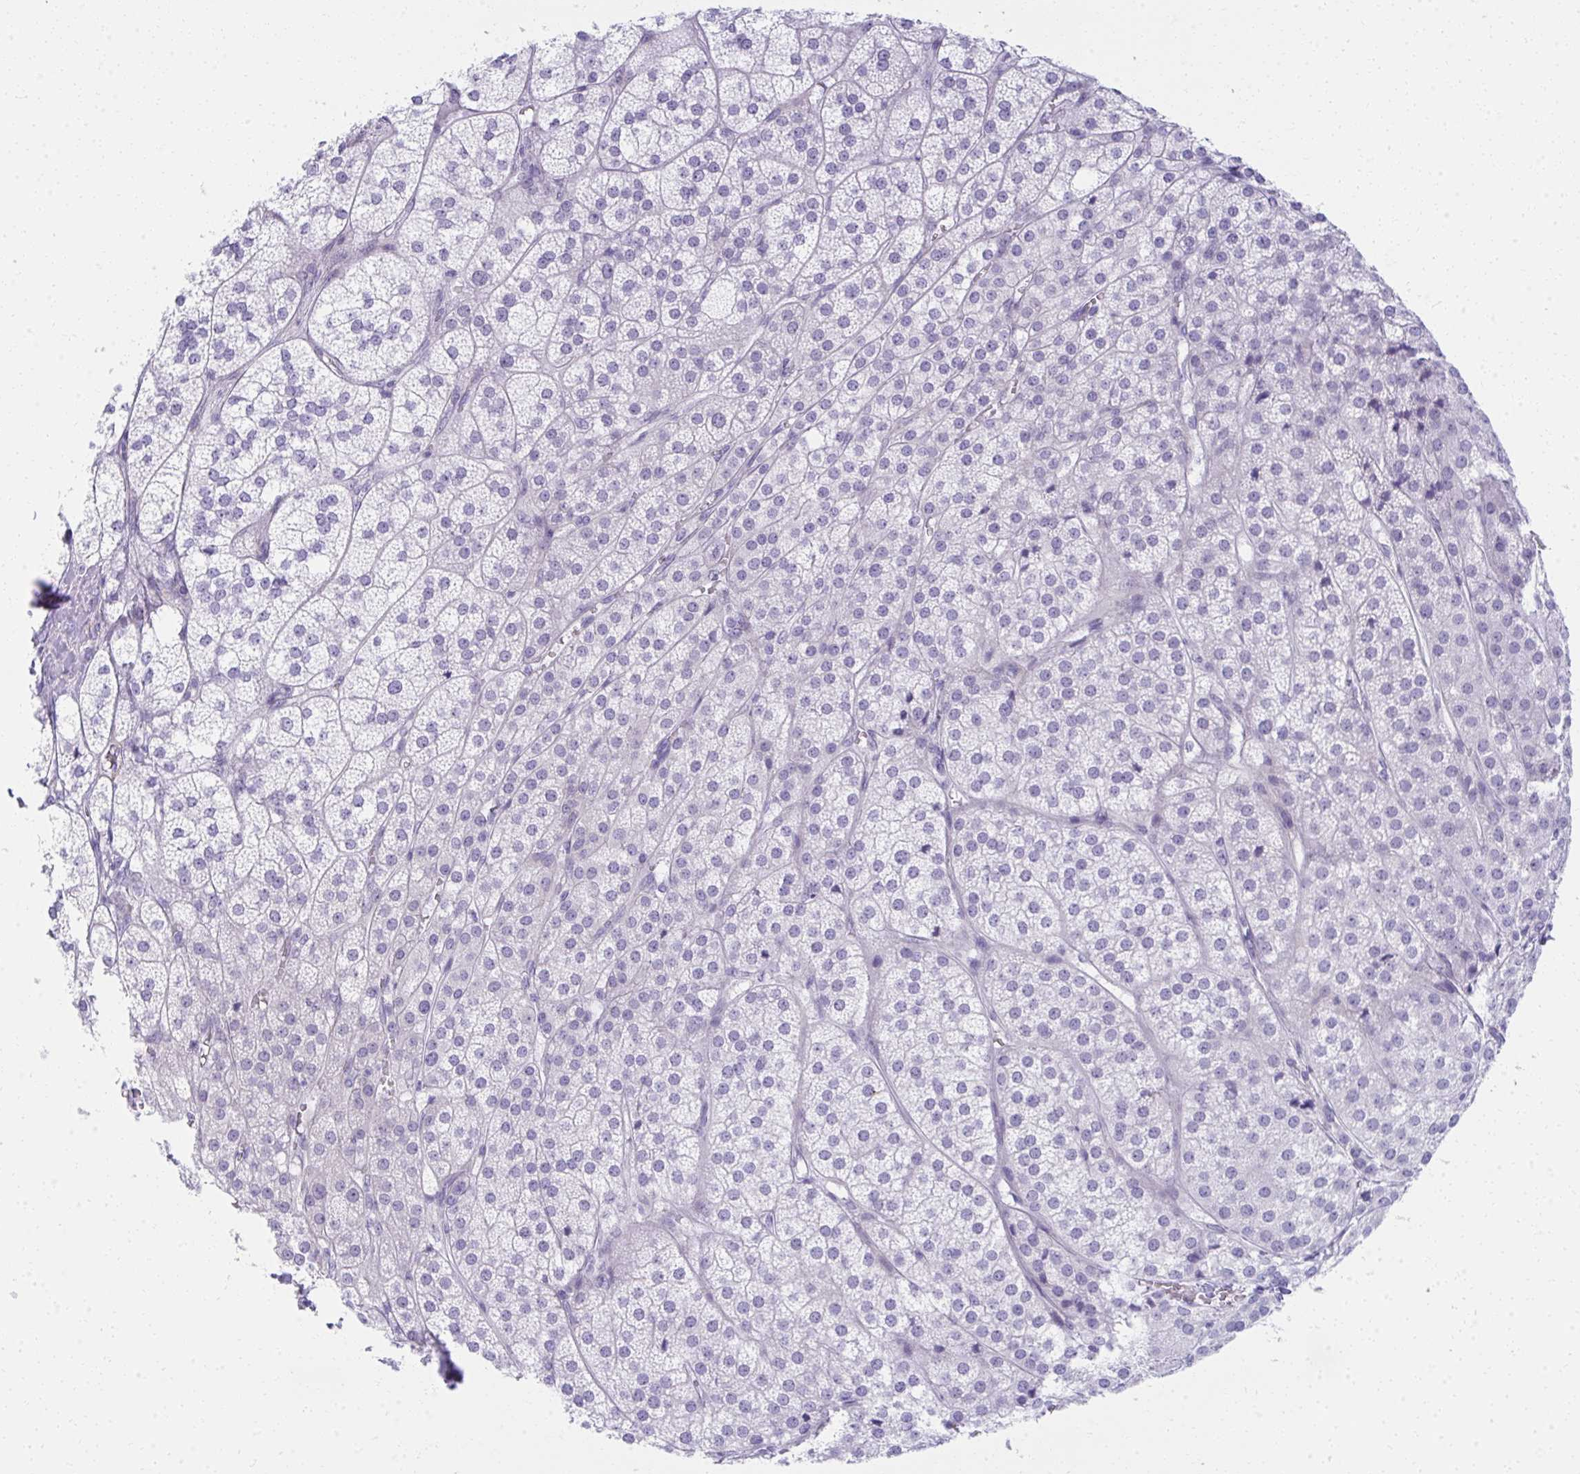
{"staining": {"intensity": "negative", "quantity": "none", "location": "none"}, "tissue": "adrenal gland", "cell_type": "Glandular cells", "image_type": "normal", "snomed": [{"axis": "morphology", "description": "Normal tissue, NOS"}, {"axis": "topography", "description": "Adrenal gland"}], "caption": "DAB immunohistochemical staining of unremarkable adrenal gland reveals no significant staining in glandular cells. (Brightfield microscopy of DAB immunohistochemistry at high magnification).", "gene": "PUS7L", "patient": {"sex": "female", "age": 60}}